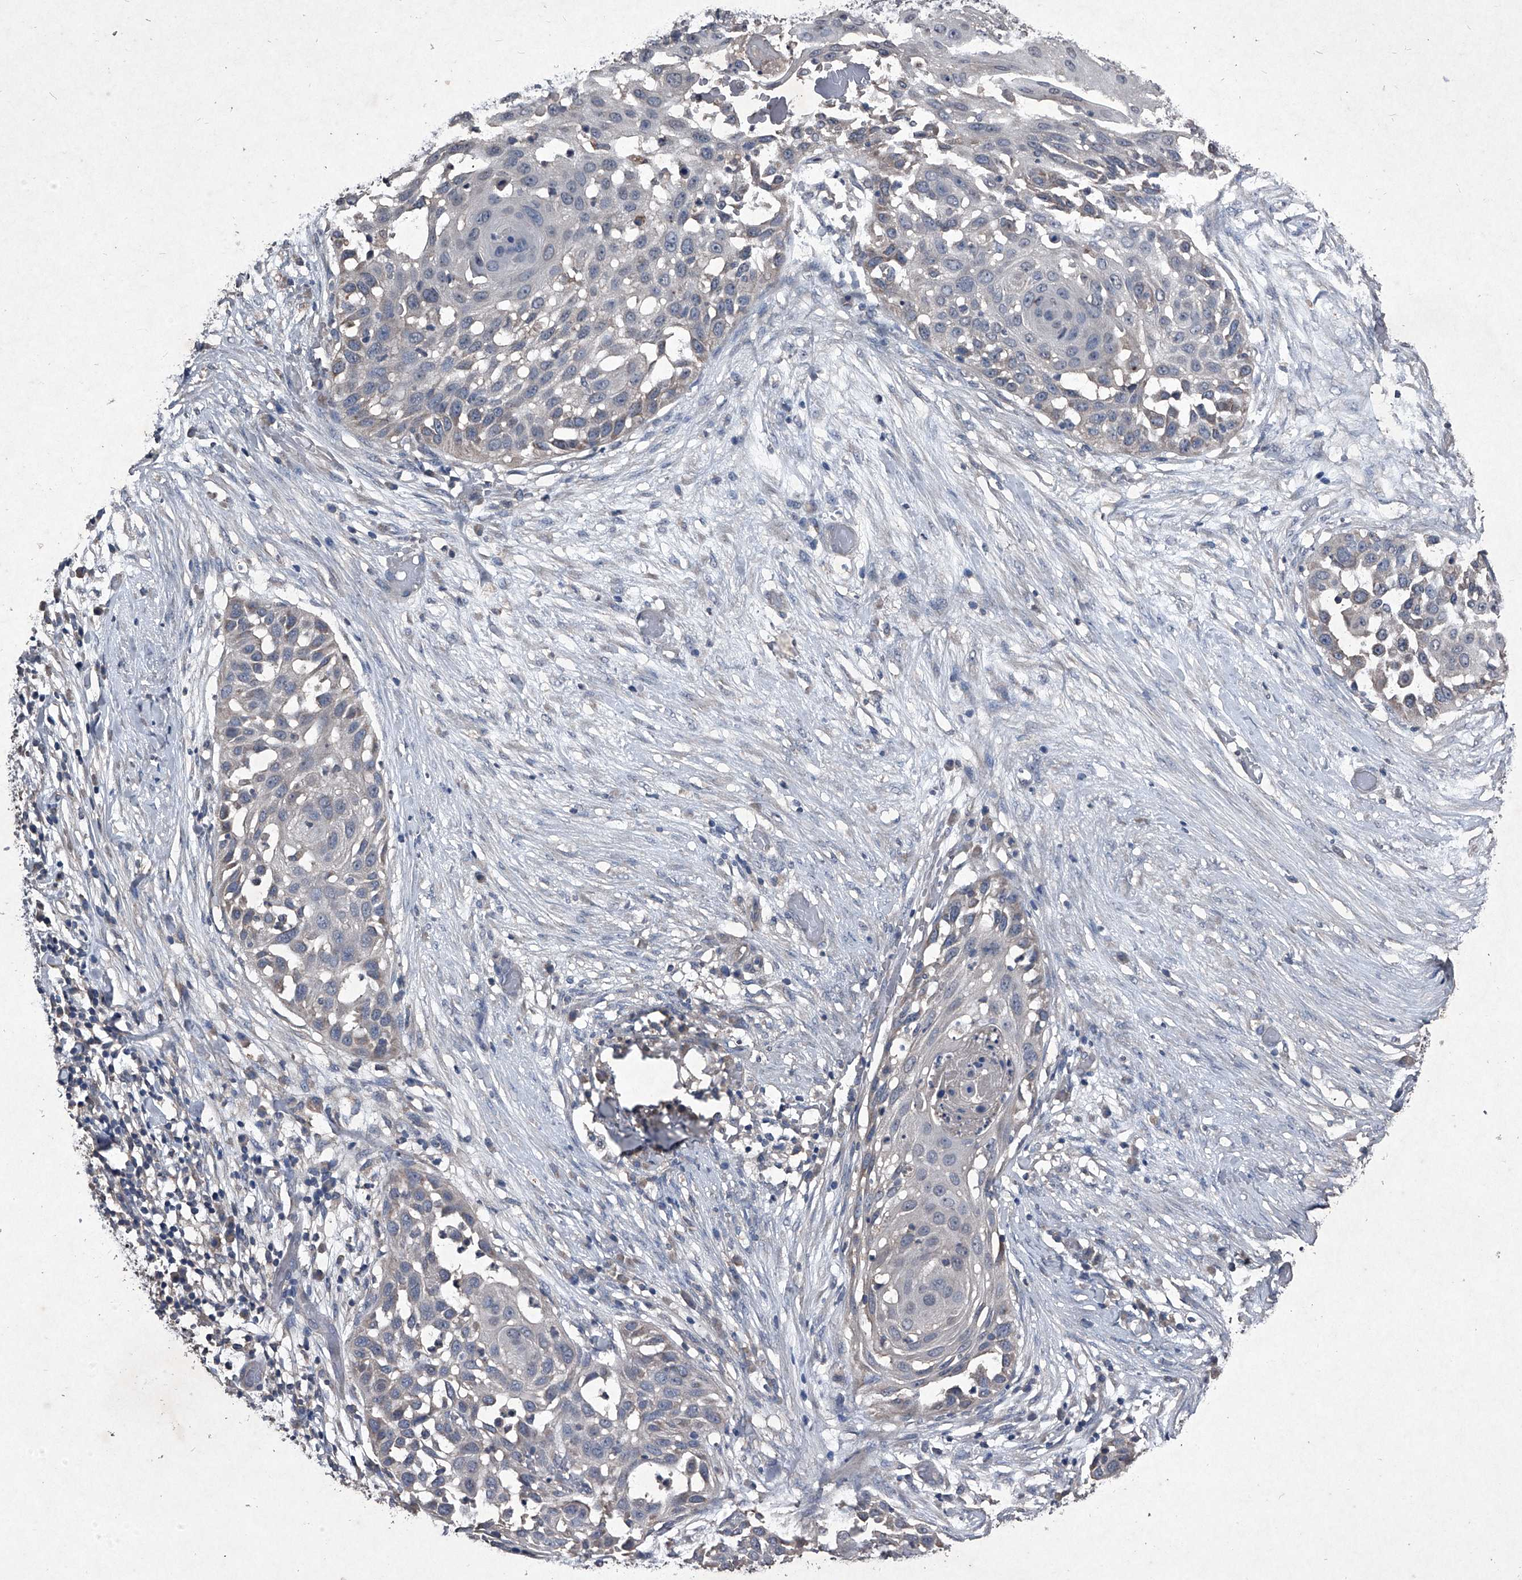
{"staining": {"intensity": "negative", "quantity": "none", "location": "none"}, "tissue": "skin cancer", "cell_type": "Tumor cells", "image_type": "cancer", "snomed": [{"axis": "morphology", "description": "Squamous cell carcinoma, NOS"}, {"axis": "topography", "description": "Skin"}], "caption": "This micrograph is of squamous cell carcinoma (skin) stained with IHC to label a protein in brown with the nuclei are counter-stained blue. There is no positivity in tumor cells.", "gene": "MAPKAP1", "patient": {"sex": "female", "age": 44}}